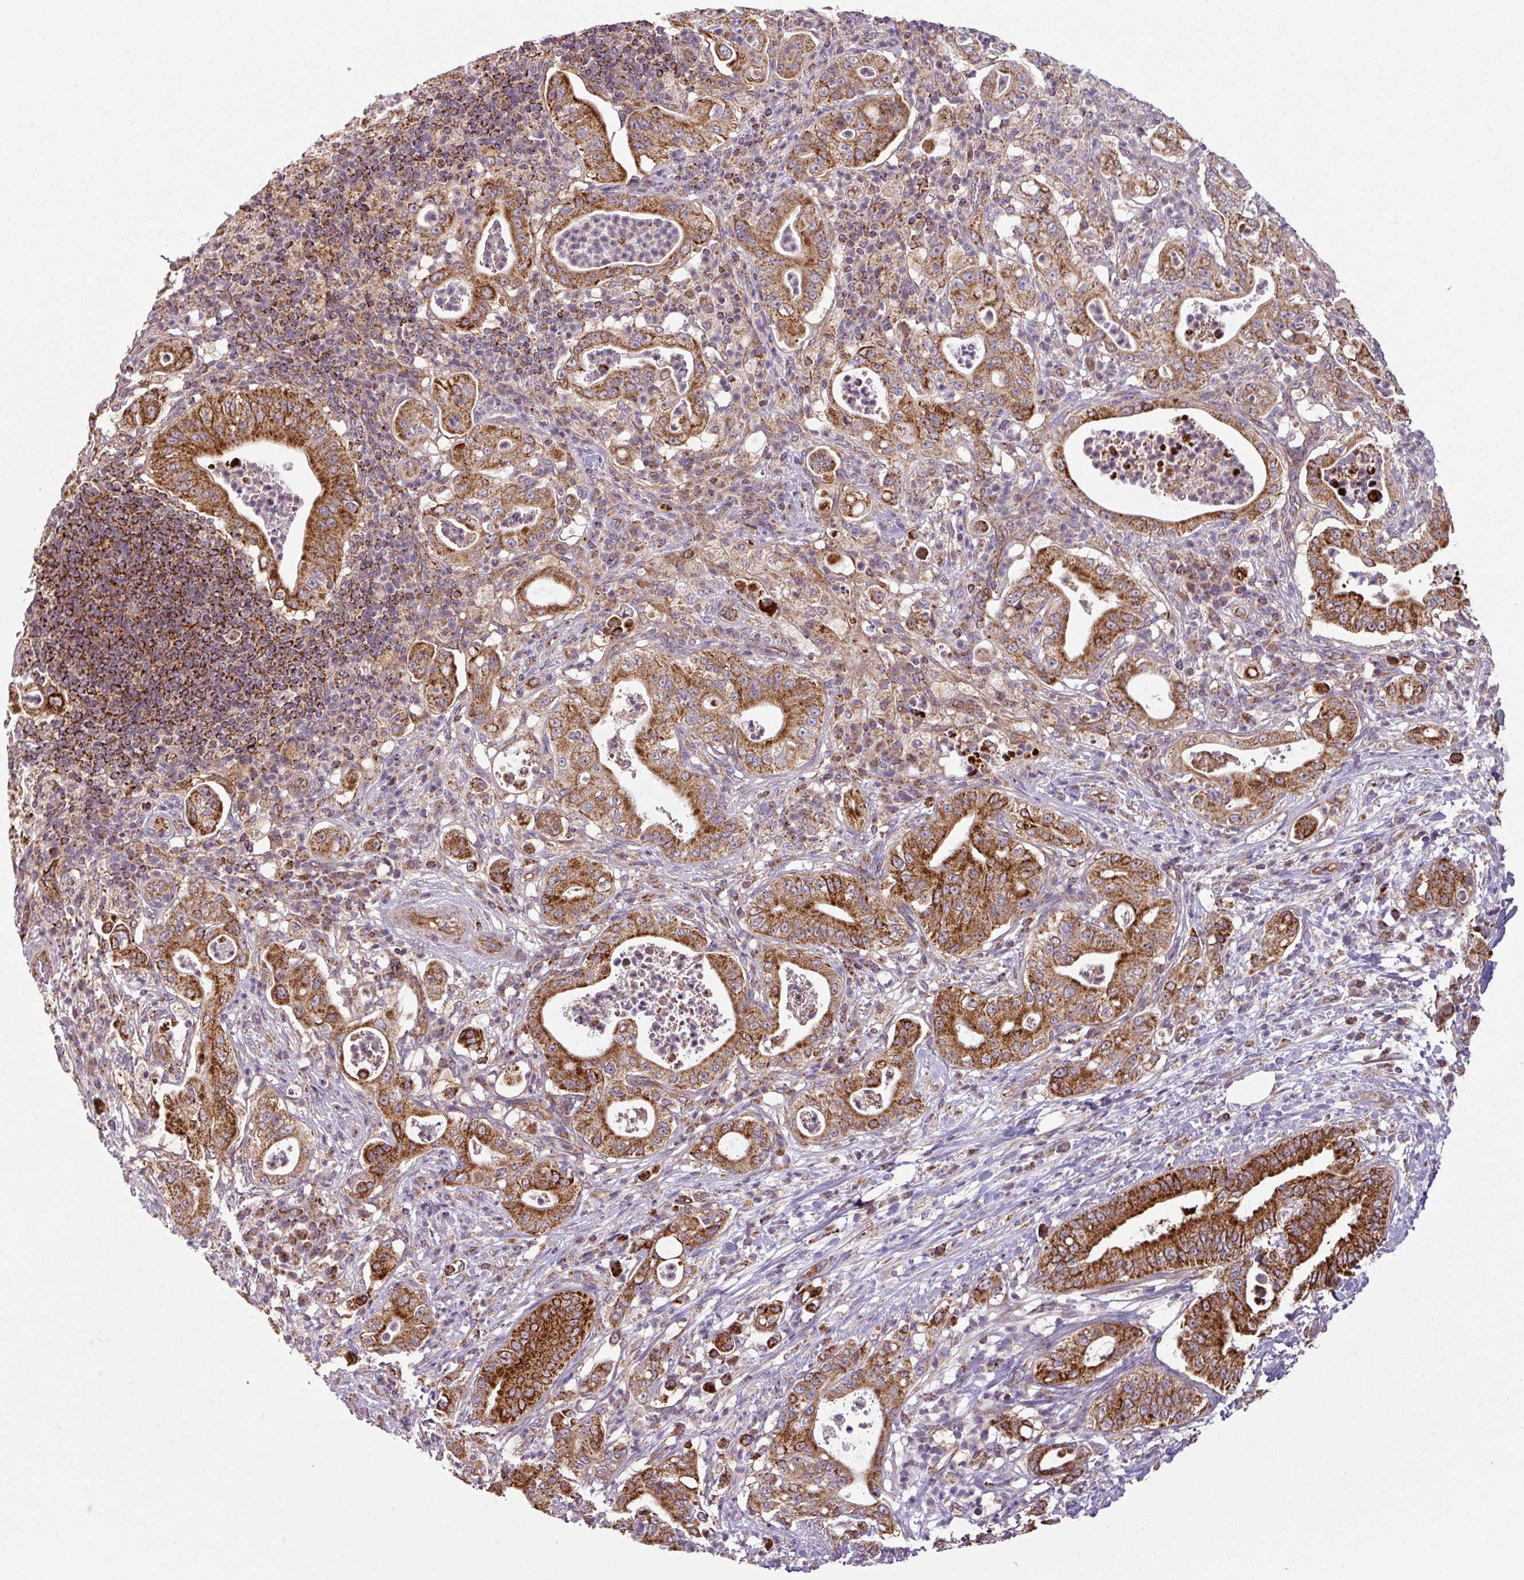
{"staining": {"intensity": "strong", "quantity": ">75%", "location": "cytoplasmic/membranous"}, "tissue": "pancreatic cancer", "cell_type": "Tumor cells", "image_type": "cancer", "snomed": [{"axis": "morphology", "description": "Adenocarcinoma, NOS"}, {"axis": "topography", "description": "Pancreas"}], "caption": "A histopathology image showing strong cytoplasmic/membranous positivity in about >75% of tumor cells in pancreatic cancer (adenocarcinoma), as visualized by brown immunohistochemical staining.", "gene": "PRELID3B", "patient": {"sex": "male", "age": 71}}